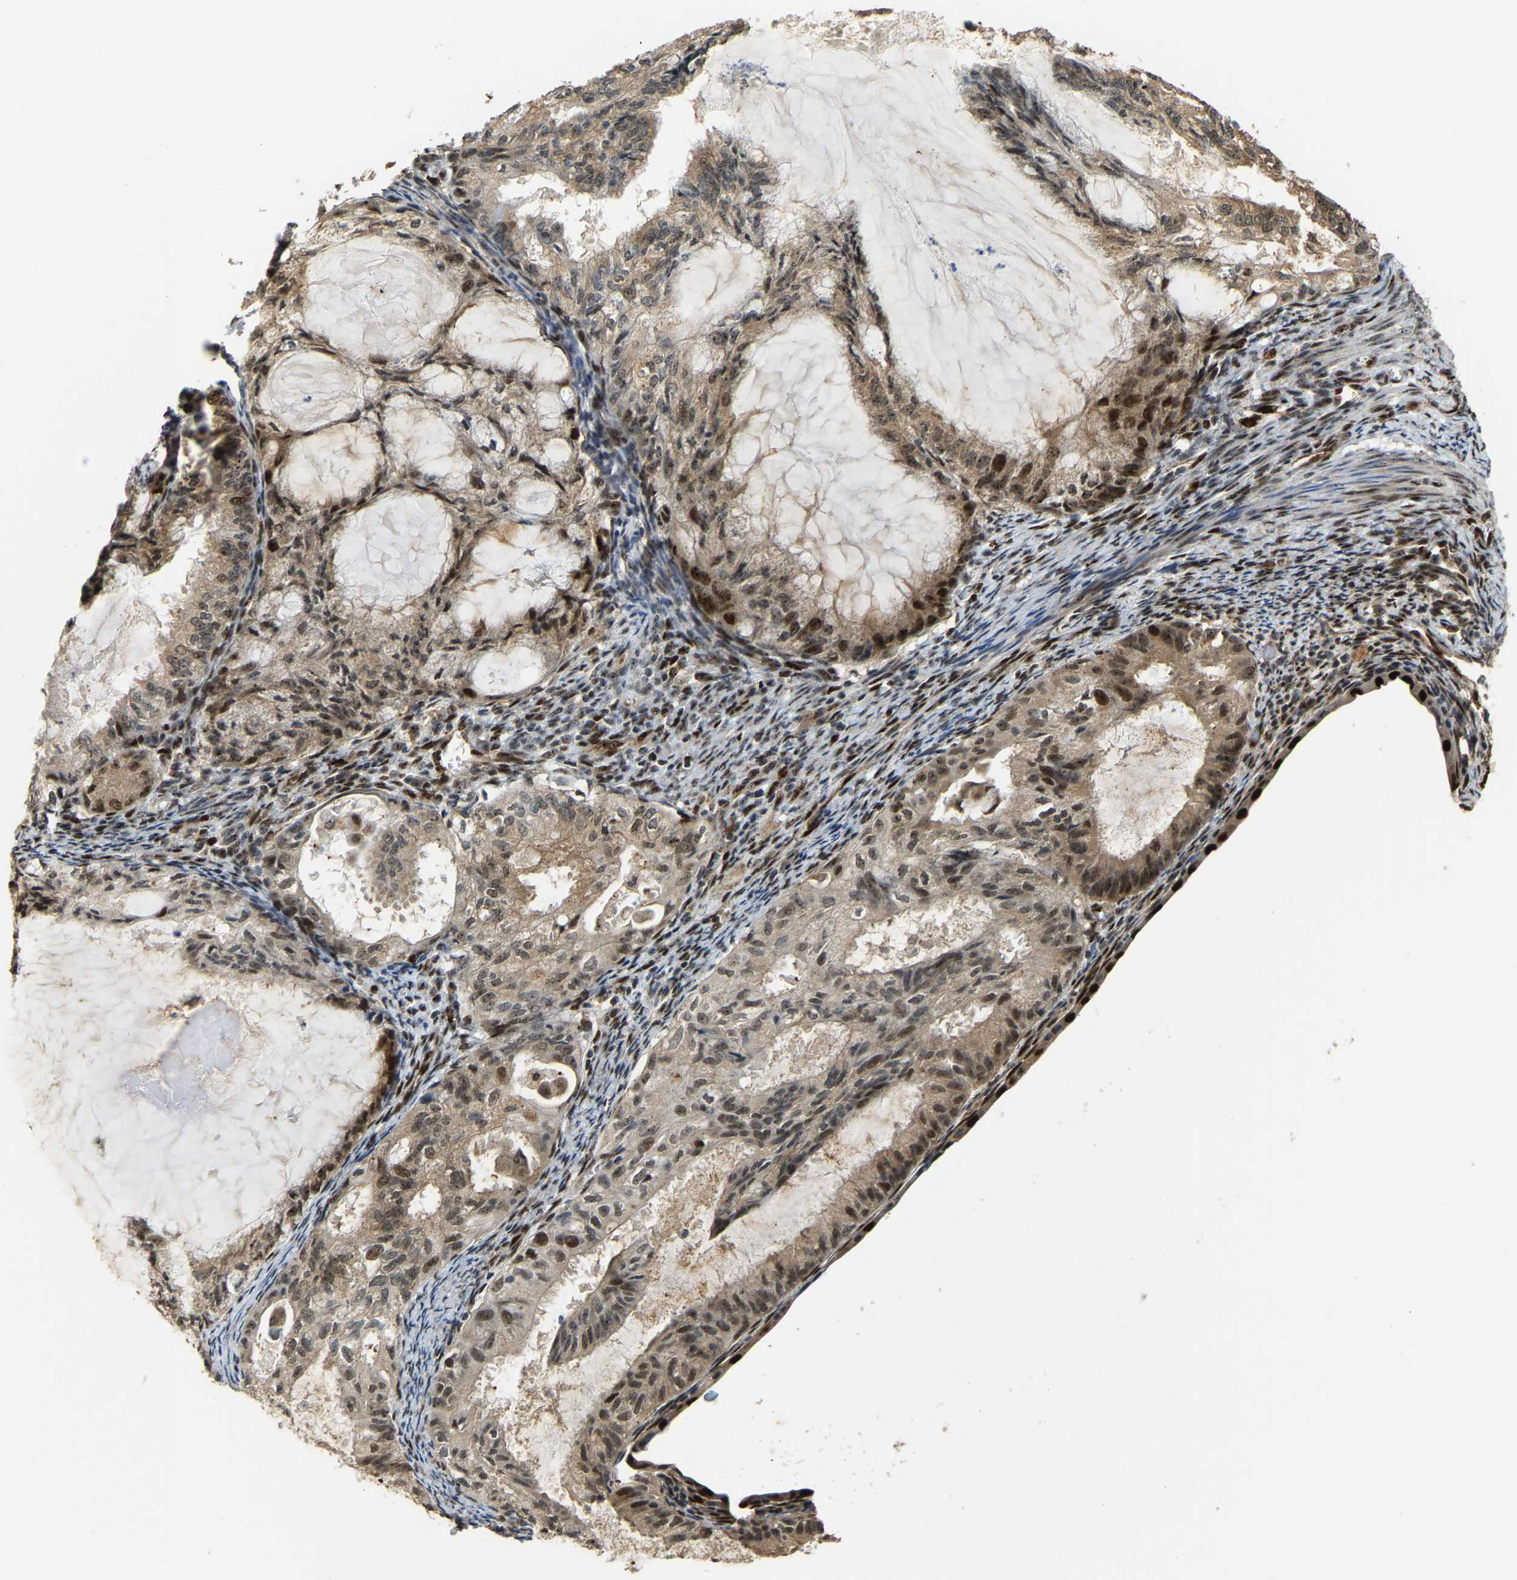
{"staining": {"intensity": "strong", "quantity": ">75%", "location": "cytoplasmic/membranous,nuclear"}, "tissue": "cervical cancer", "cell_type": "Tumor cells", "image_type": "cancer", "snomed": [{"axis": "morphology", "description": "Normal tissue, NOS"}, {"axis": "morphology", "description": "Adenocarcinoma, NOS"}, {"axis": "topography", "description": "Cervix"}, {"axis": "topography", "description": "Endometrium"}], "caption": "The photomicrograph displays staining of adenocarcinoma (cervical), revealing strong cytoplasmic/membranous and nuclear protein expression (brown color) within tumor cells.", "gene": "ZNF687", "patient": {"sex": "female", "age": 86}}